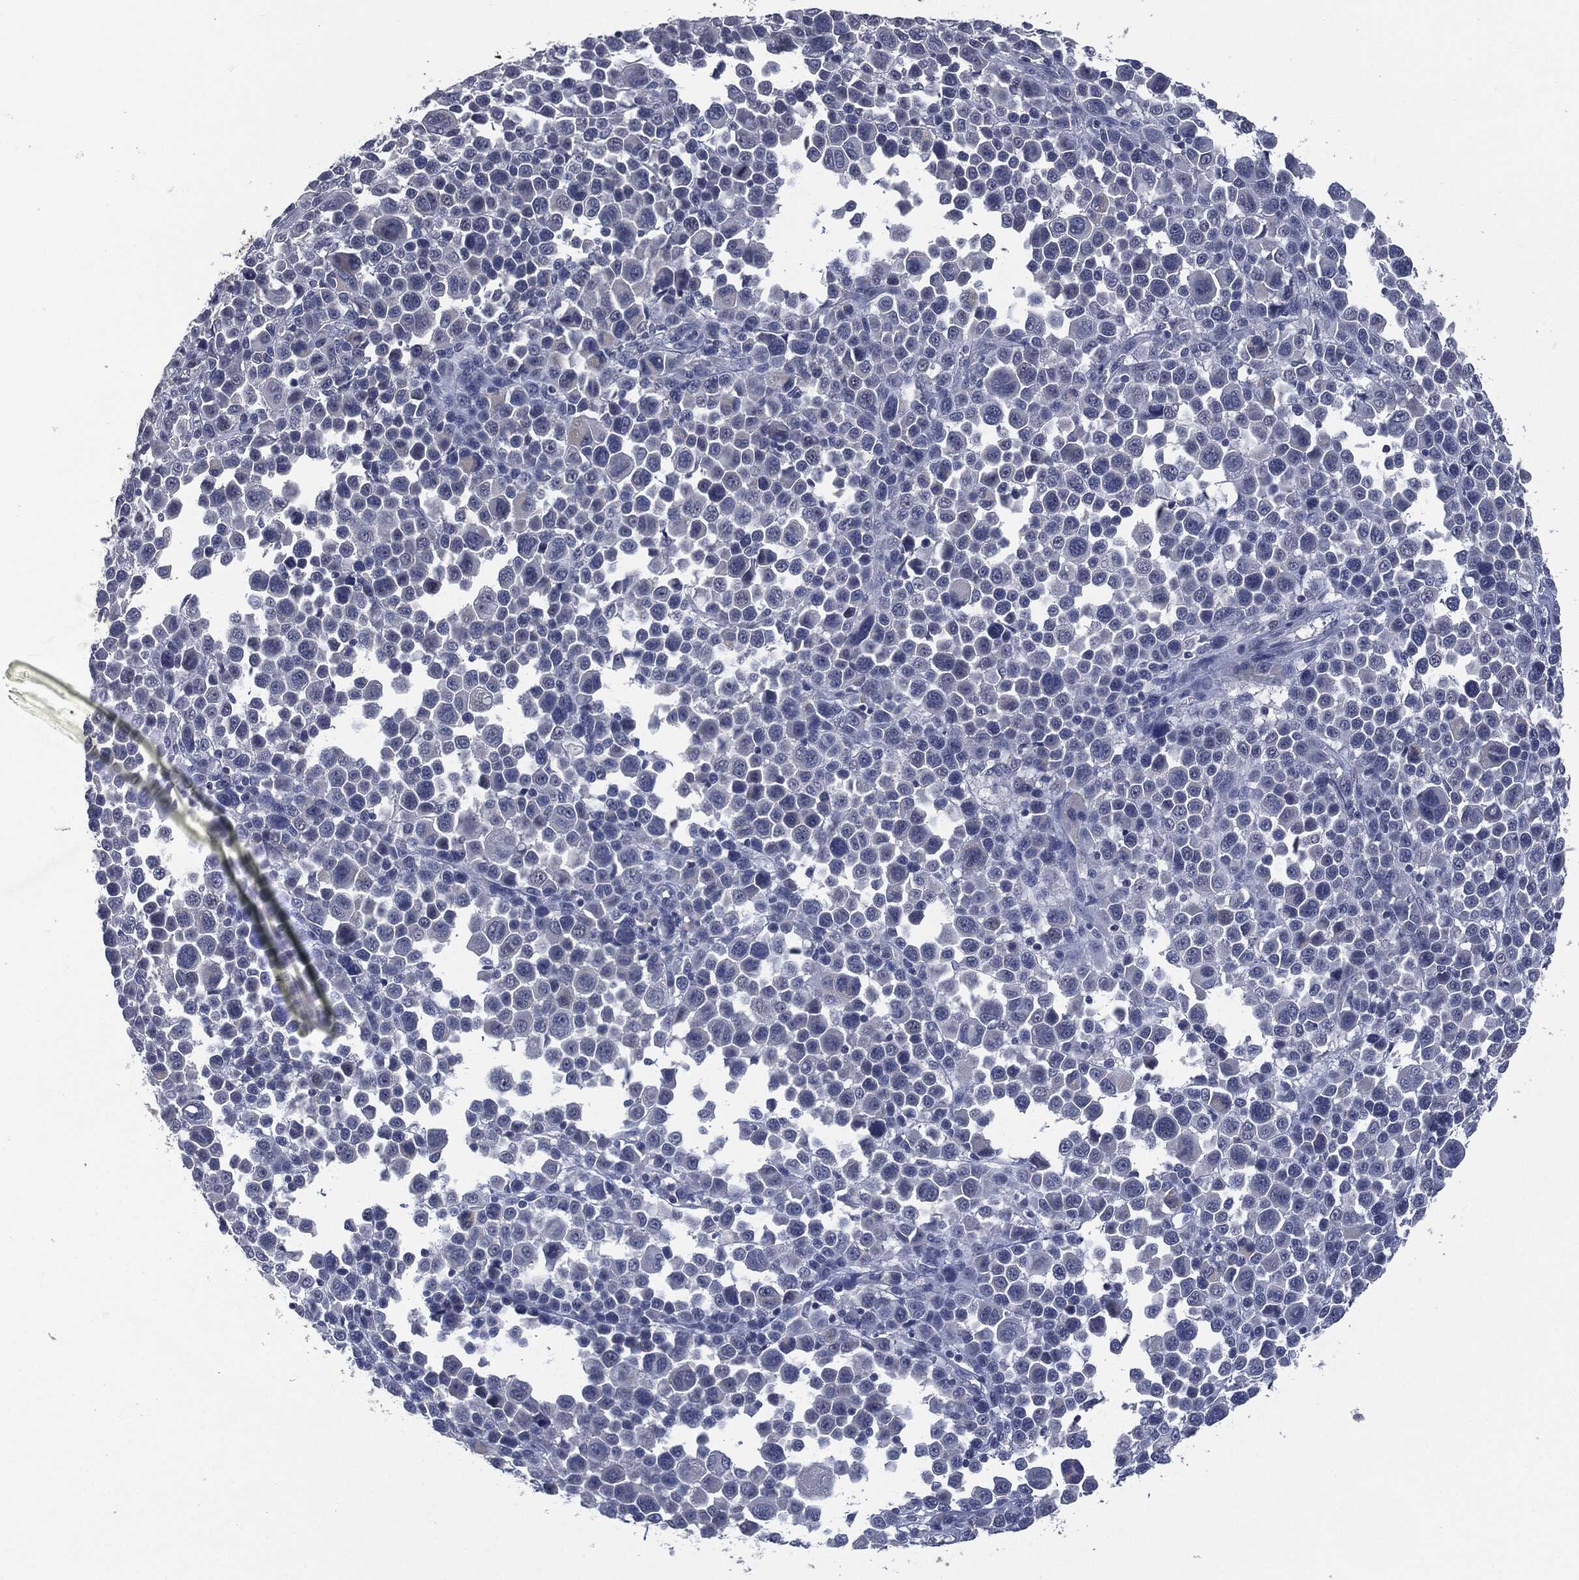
{"staining": {"intensity": "negative", "quantity": "none", "location": "none"}, "tissue": "melanoma", "cell_type": "Tumor cells", "image_type": "cancer", "snomed": [{"axis": "morphology", "description": "Malignant melanoma, NOS"}, {"axis": "topography", "description": "Skin"}], "caption": "The micrograph displays no significant positivity in tumor cells of malignant melanoma.", "gene": "IL1RN", "patient": {"sex": "female", "age": 57}}